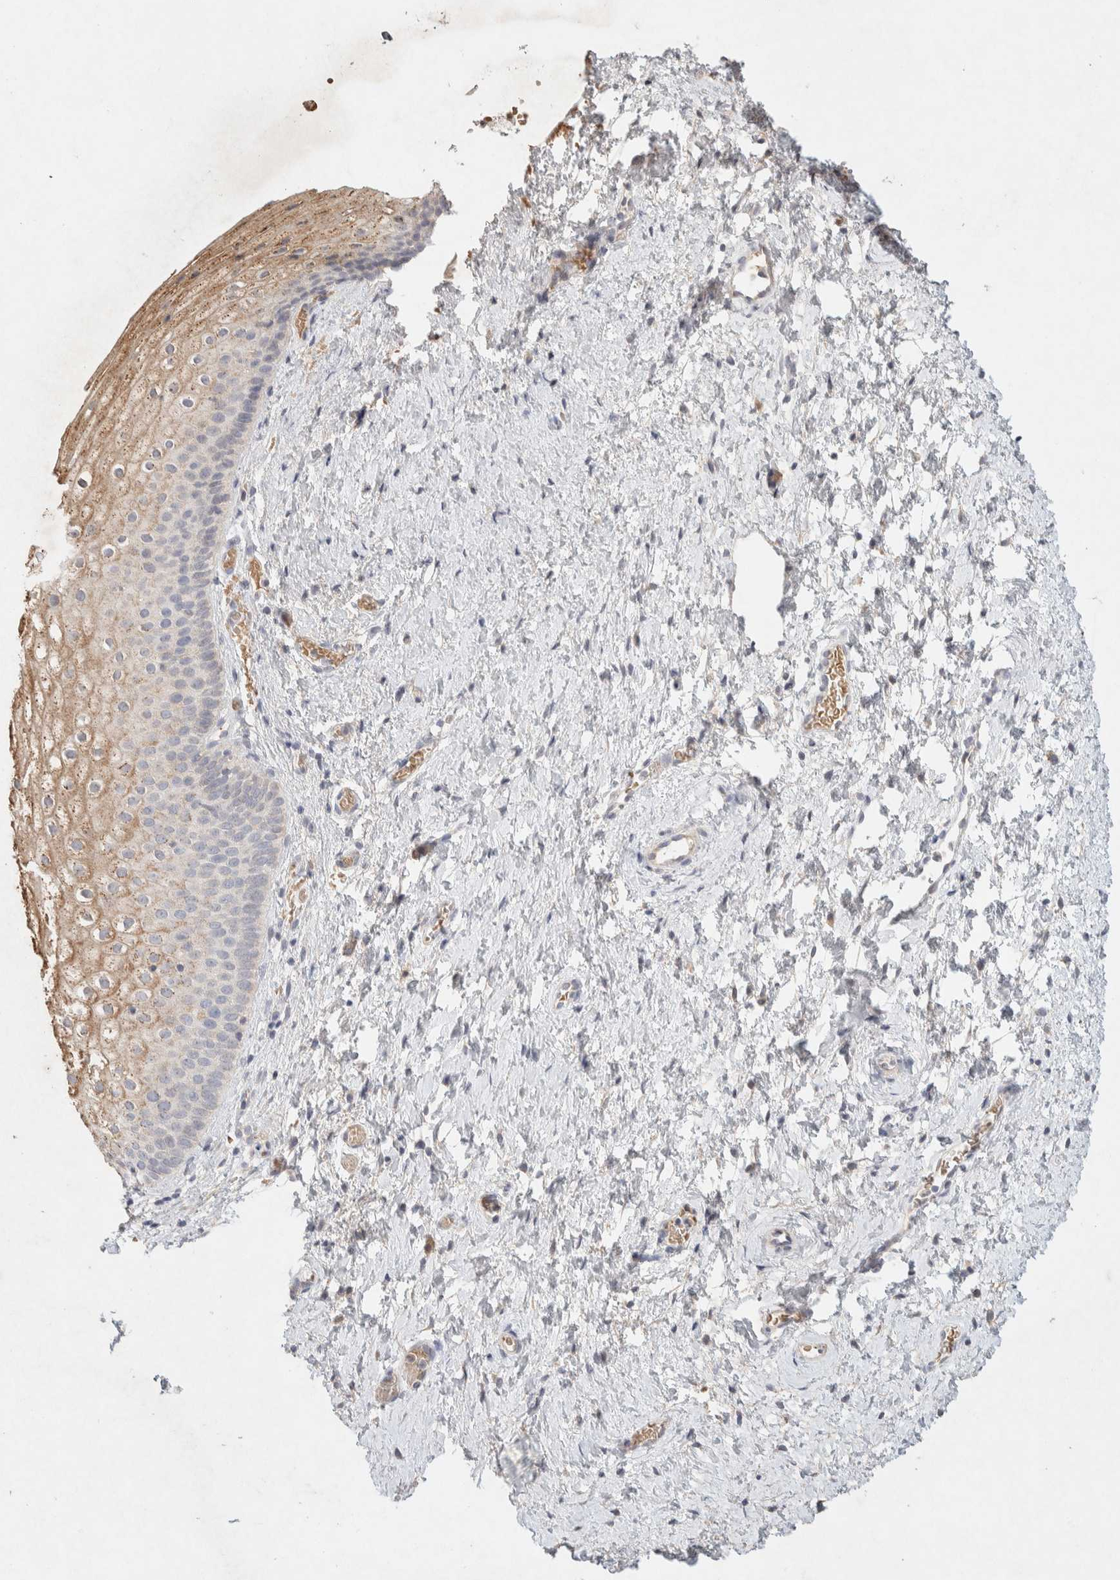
{"staining": {"intensity": "weak", "quantity": "25%-75%", "location": "cytoplasmic/membranous"}, "tissue": "cervix", "cell_type": "Glandular cells", "image_type": "normal", "snomed": [{"axis": "morphology", "description": "Normal tissue, NOS"}, {"axis": "topography", "description": "Cervix"}], "caption": "The immunohistochemical stain highlights weak cytoplasmic/membranous positivity in glandular cells of unremarkable cervix. The staining was performed using DAB (3,3'-diaminobenzidine) to visualize the protein expression in brown, while the nuclei were stained in blue with hematoxylin (Magnification: 20x).", "gene": "GNAI1", "patient": {"sex": "female", "age": 72}}